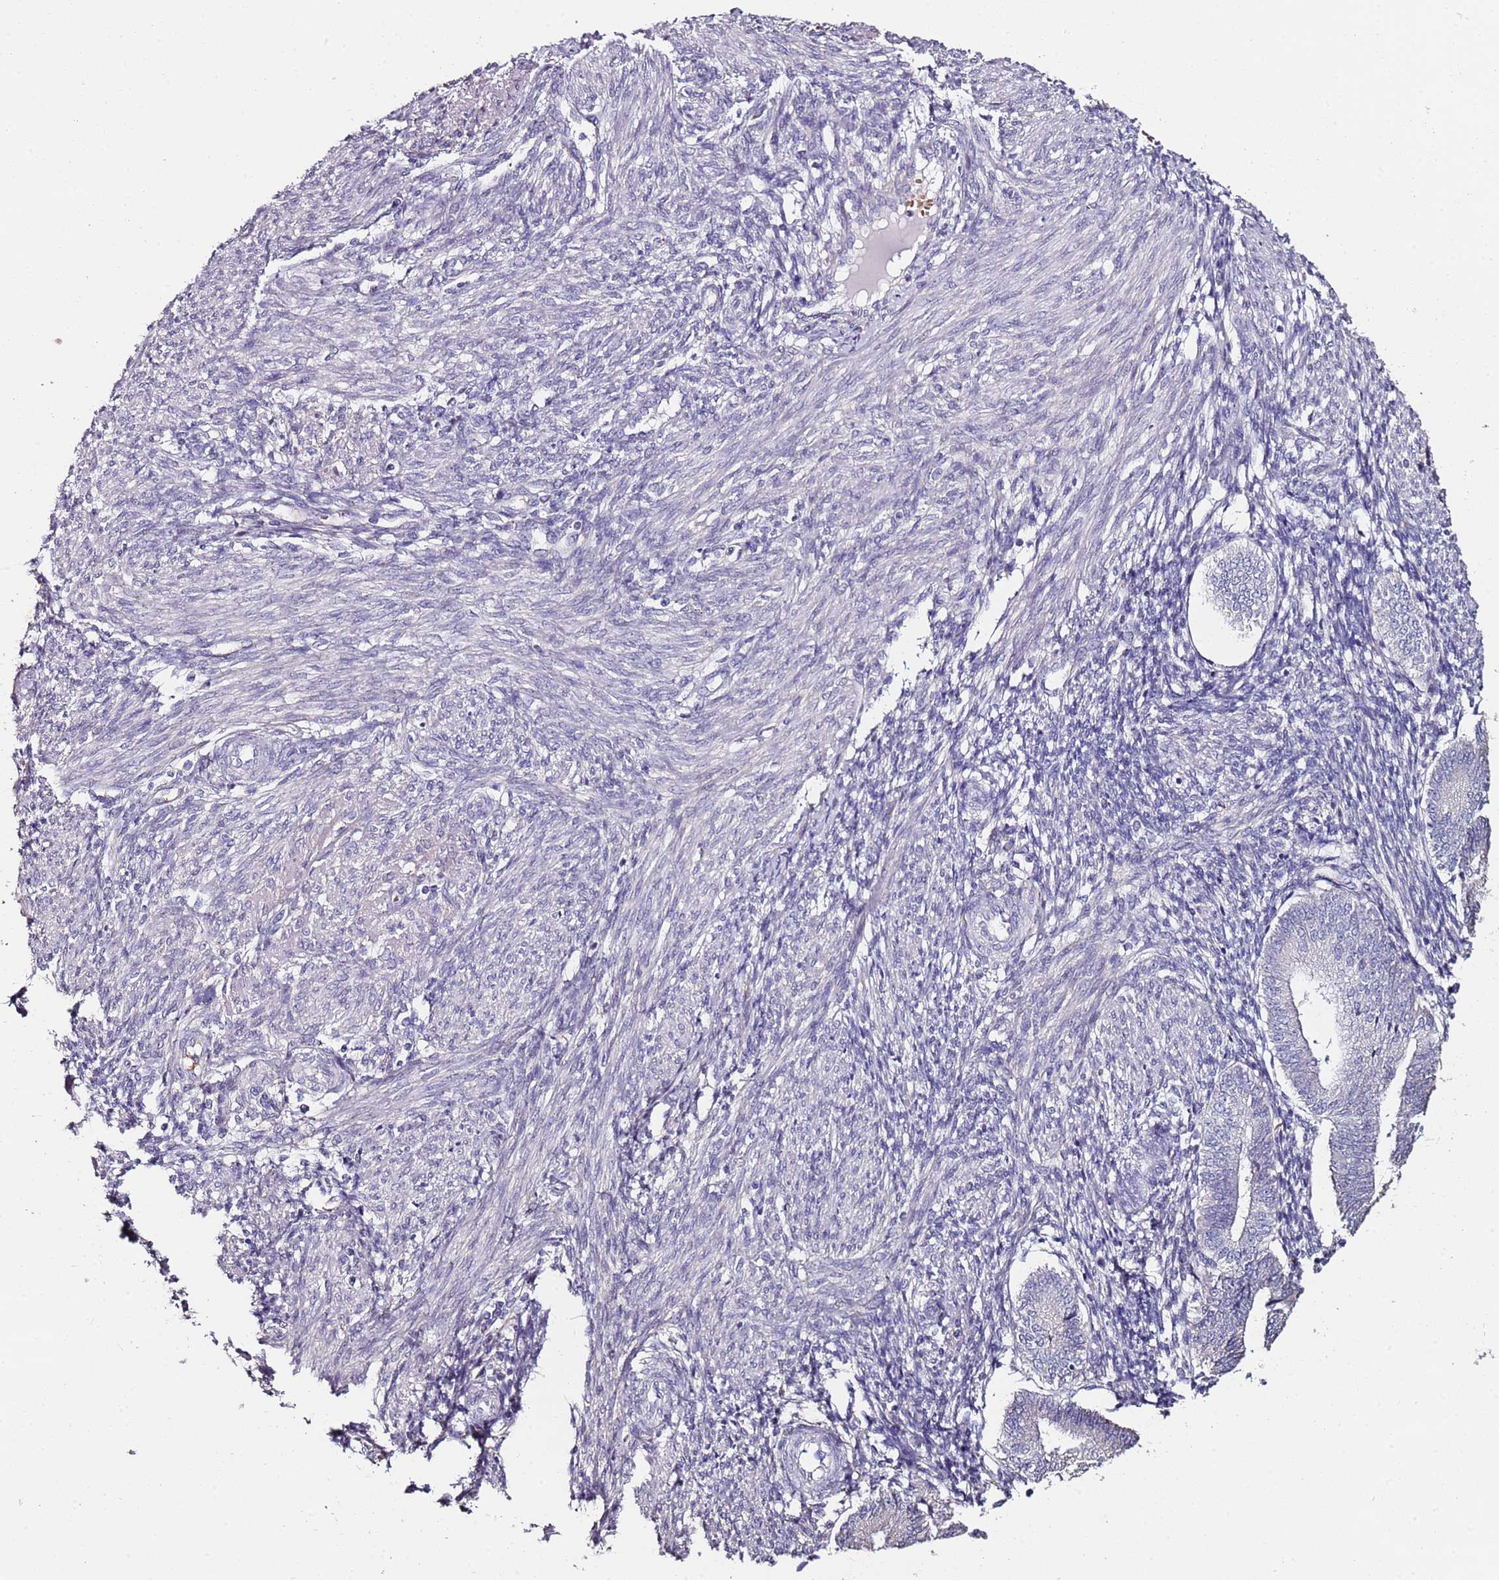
{"staining": {"intensity": "negative", "quantity": "none", "location": "none"}, "tissue": "endometrium", "cell_type": "Cells in endometrial stroma", "image_type": "normal", "snomed": [{"axis": "morphology", "description": "Normal tissue, NOS"}, {"axis": "topography", "description": "Endometrium"}], "caption": "Immunohistochemistry of benign endometrium displays no expression in cells in endometrial stroma. (Immunohistochemistry (ihc), brightfield microscopy, high magnification).", "gene": "C3orf80", "patient": {"sex": "female", "age": 34}}